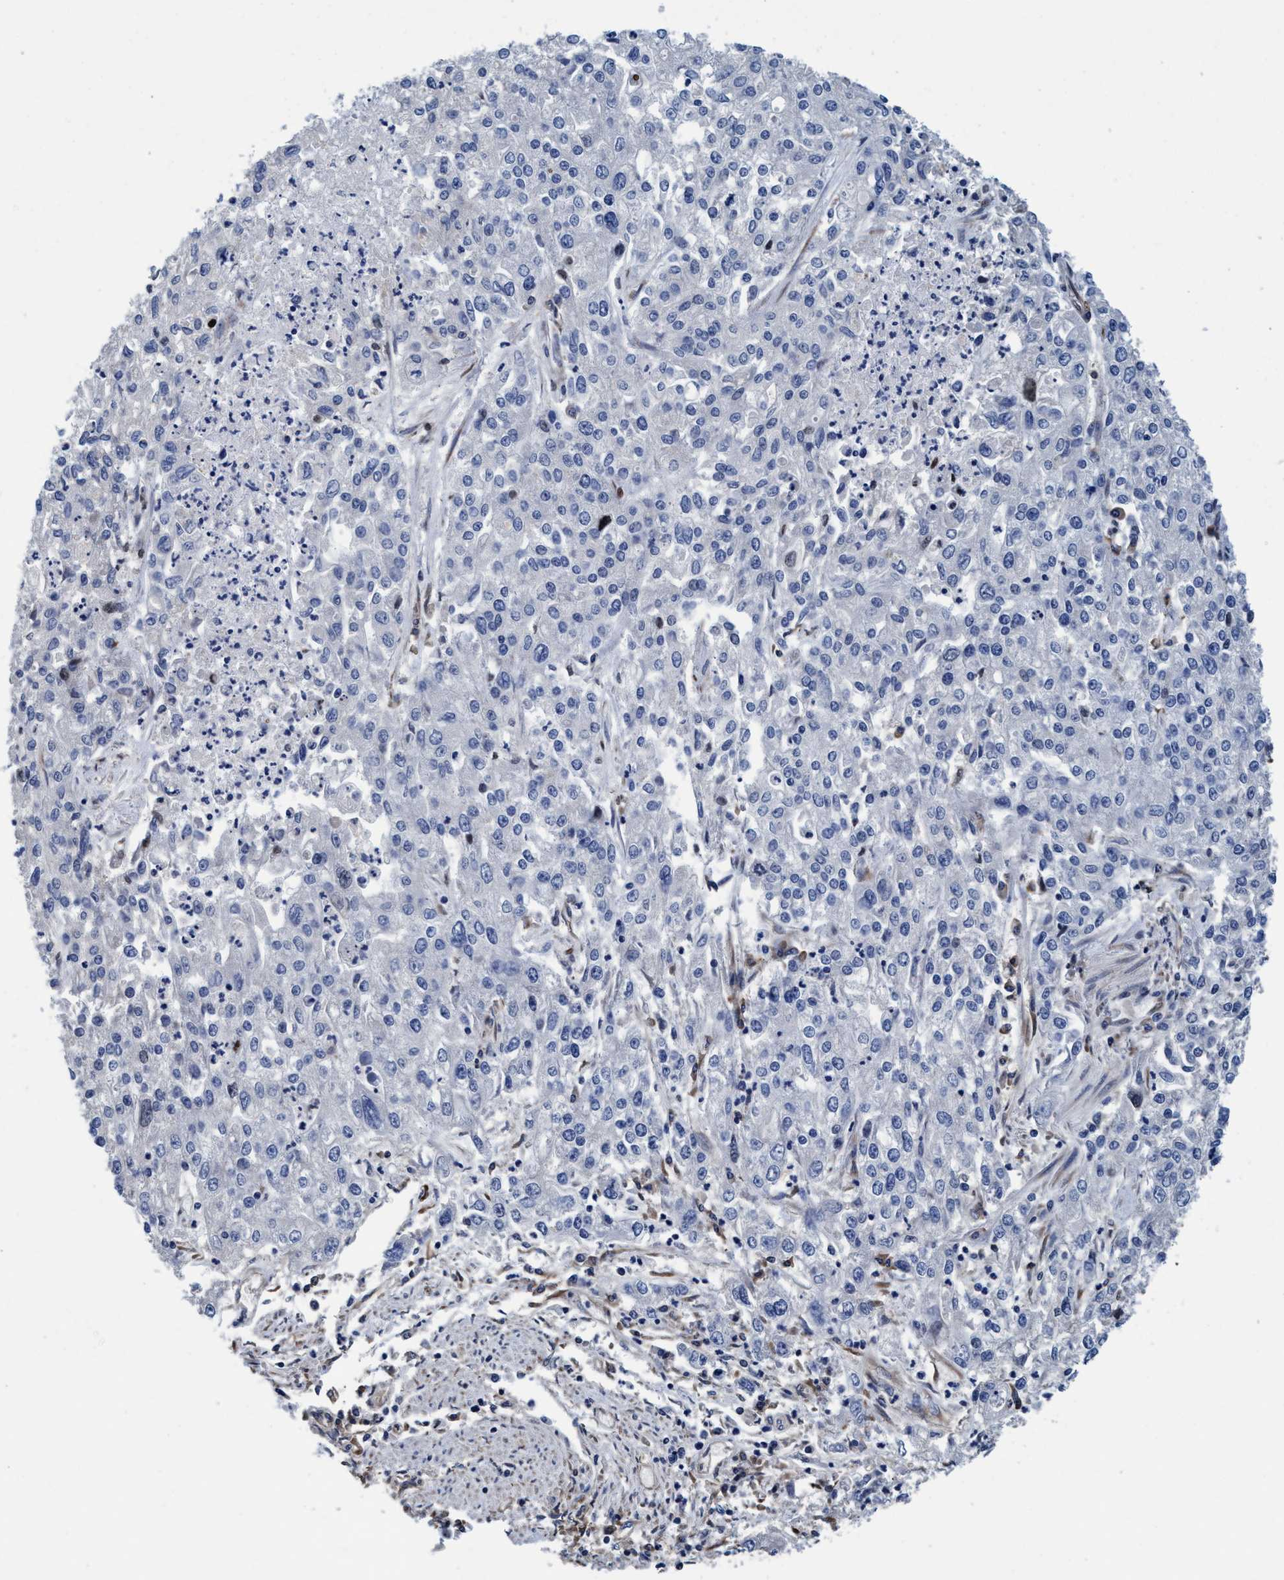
{"staining": {"intensity": "negative", "quantity": "none", "location": "none"}, "tissue": "endometrial cancer", "cell_type": "Tumor cells", "image_type": "cancer", "snomed": [{"axis": "morphology", "description": "Adenocarcinoma, NOS"}, {"axis": "topography", "description": "Endometrium"}], "caption": "Tumor cells are negative for brown protein staining in endometrial adenocarcinoma.", "gene": "ENDOG", "patient": {"sex": "female", "age": 49}}